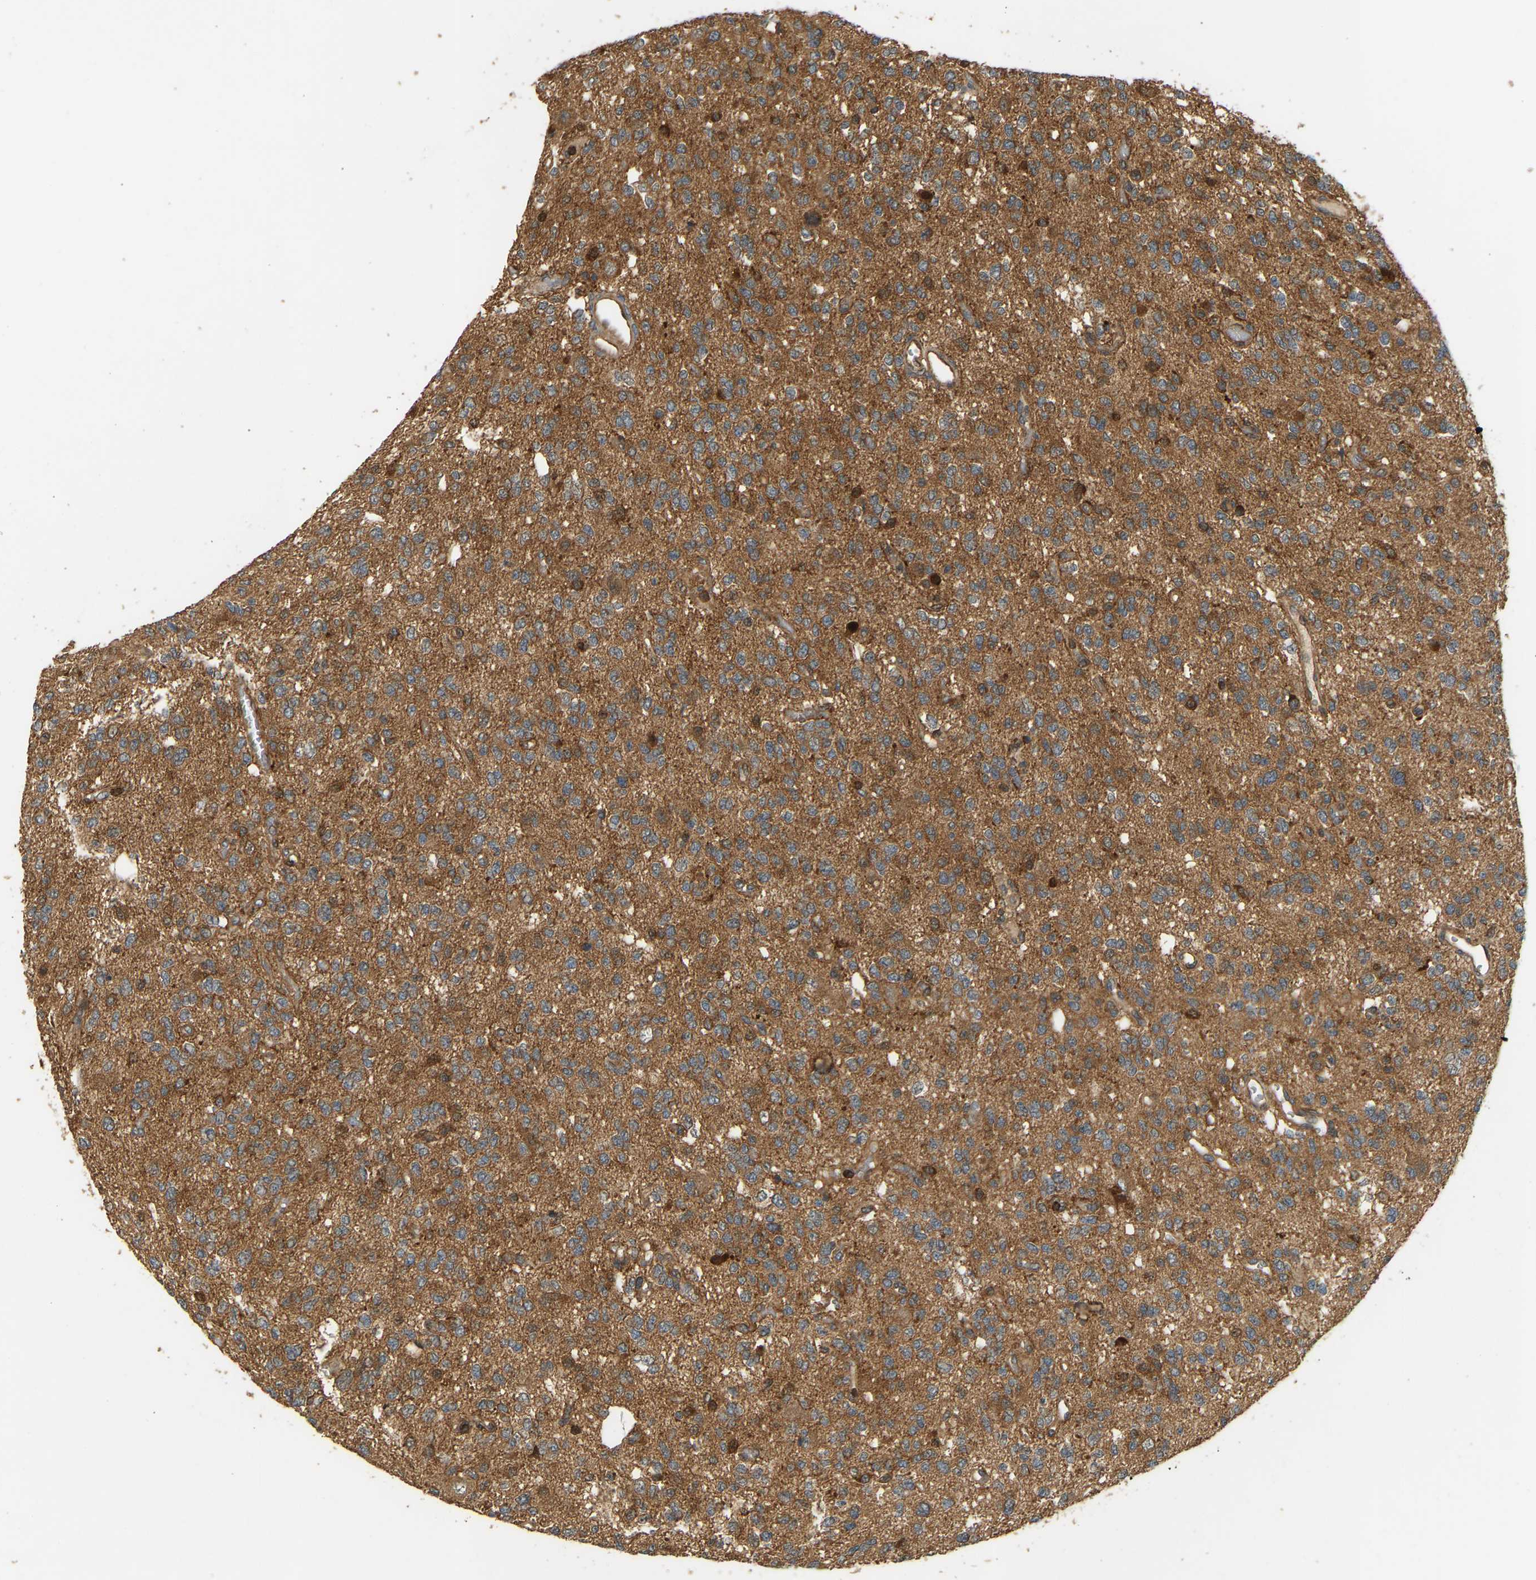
{"staining": {"intensity": "moderate", "quantity": ">75%", "location": "cytoplasmic/membranous"}, "tissue": "glioma", "cell_type": "Tumor cells", "image_type": "cancer", "snomed": [{"axis": "morphology", "description": "Glioma, malignant, Low grade"}, {"axis": "topography", "description": "Cerebral cortex"}], "caption": "IHC of malignant glioma (low-grade) shows medium levels of moderate cytoplasmic/membranous expression in approximately >75% of tumor cells.", "gene": "GOPC", "patient": {"sex": "female", "age": 47}}